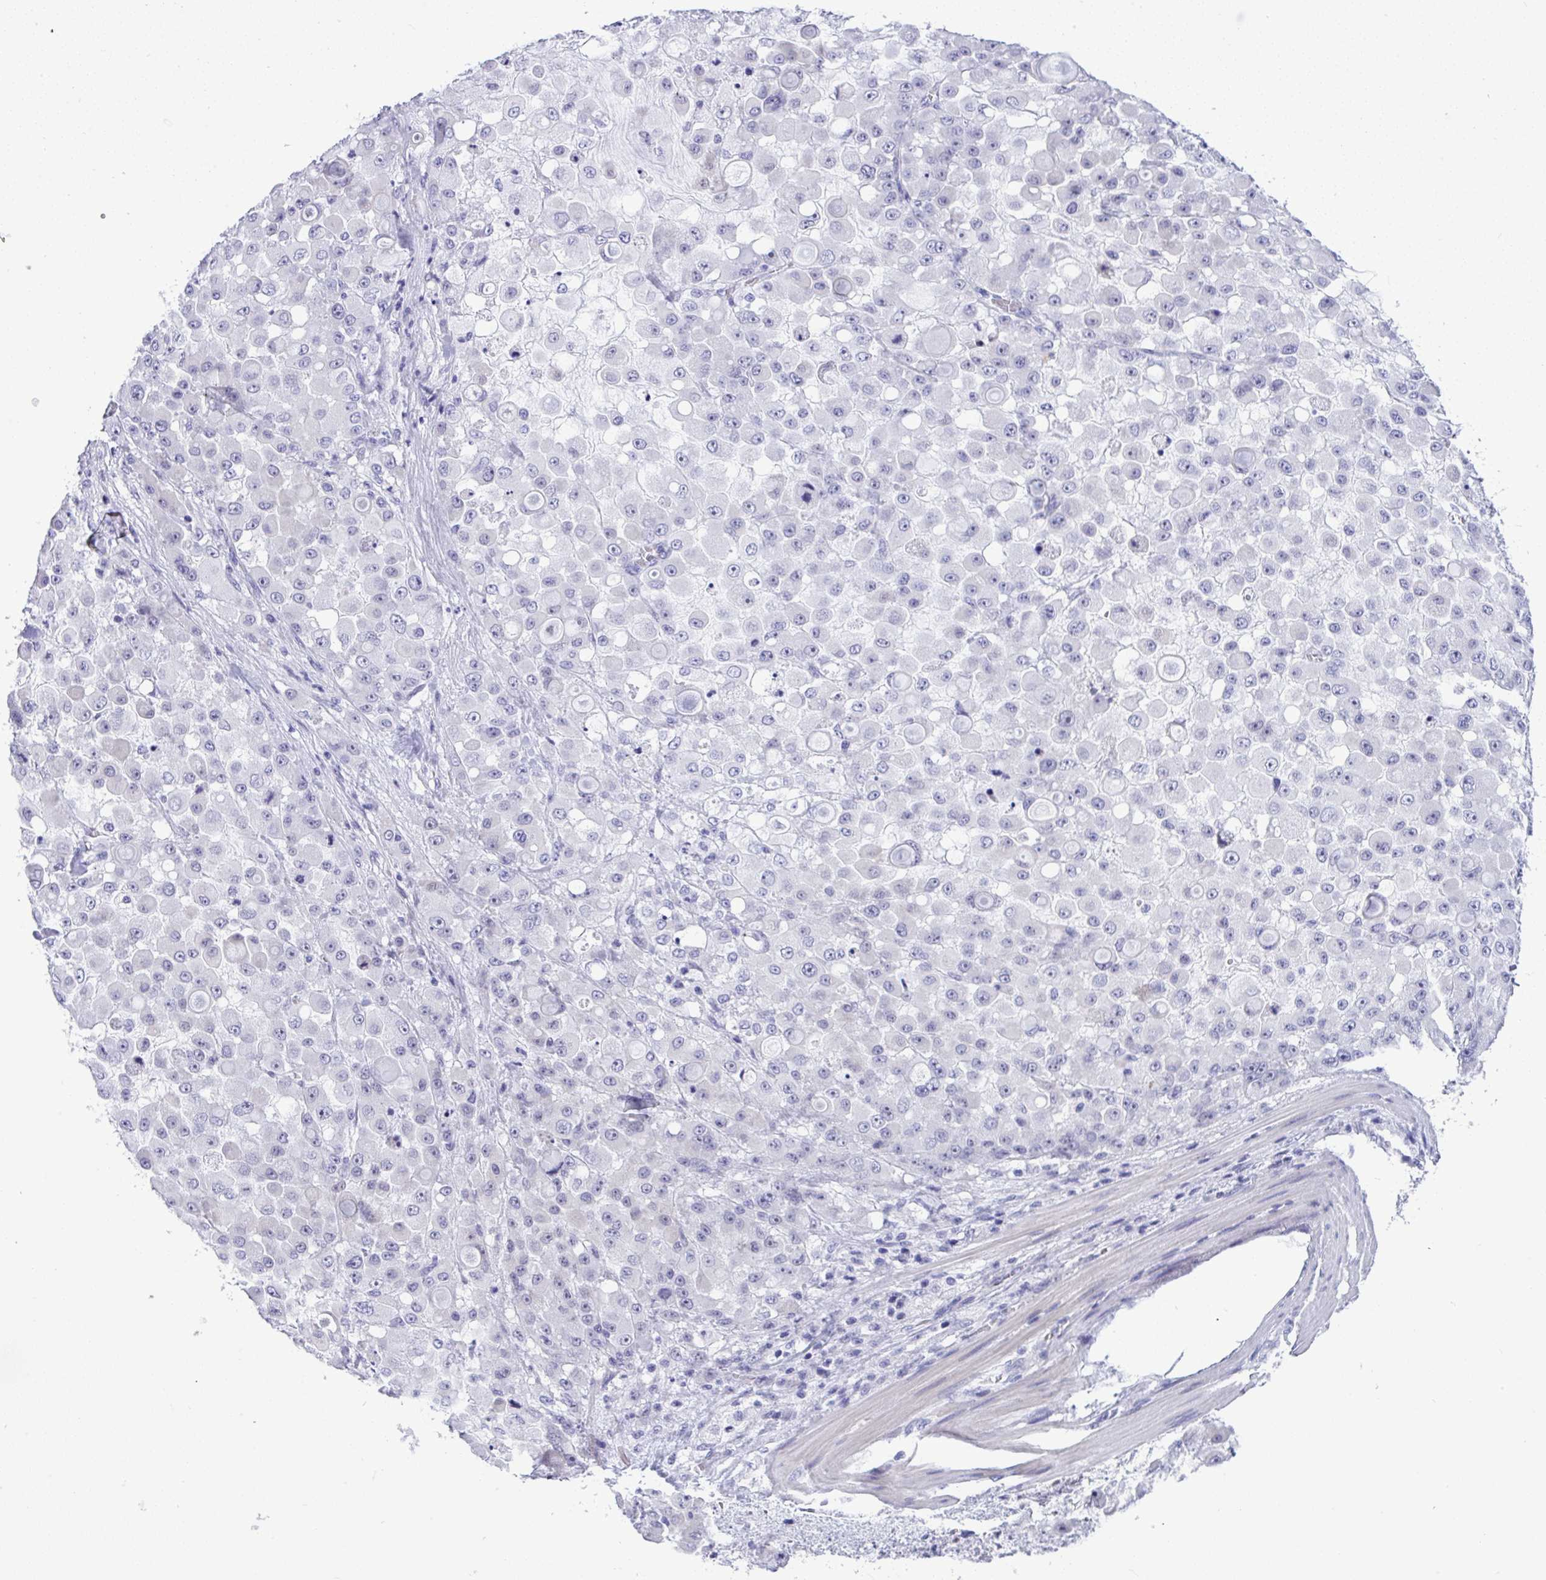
{"staining": {"intensity": "negative", "quantity": "none", "location": "none"}, "tissue": "stomach cancer", "cell_type": "Tumor cells", "image_type": "cancer", "snomed": [{"axis": "morphology", "description": "Adenocarcinoma, NOS"}, {"axis": "topography", "description": "Stomach"}], "caption": "This is a photomicrograph of IHC staining of stomach cancer (adenocarcinoma), which shows no expression in tumor cells.", "gene": "YBX2", "patient": {"sex": "female", "age": 76}}